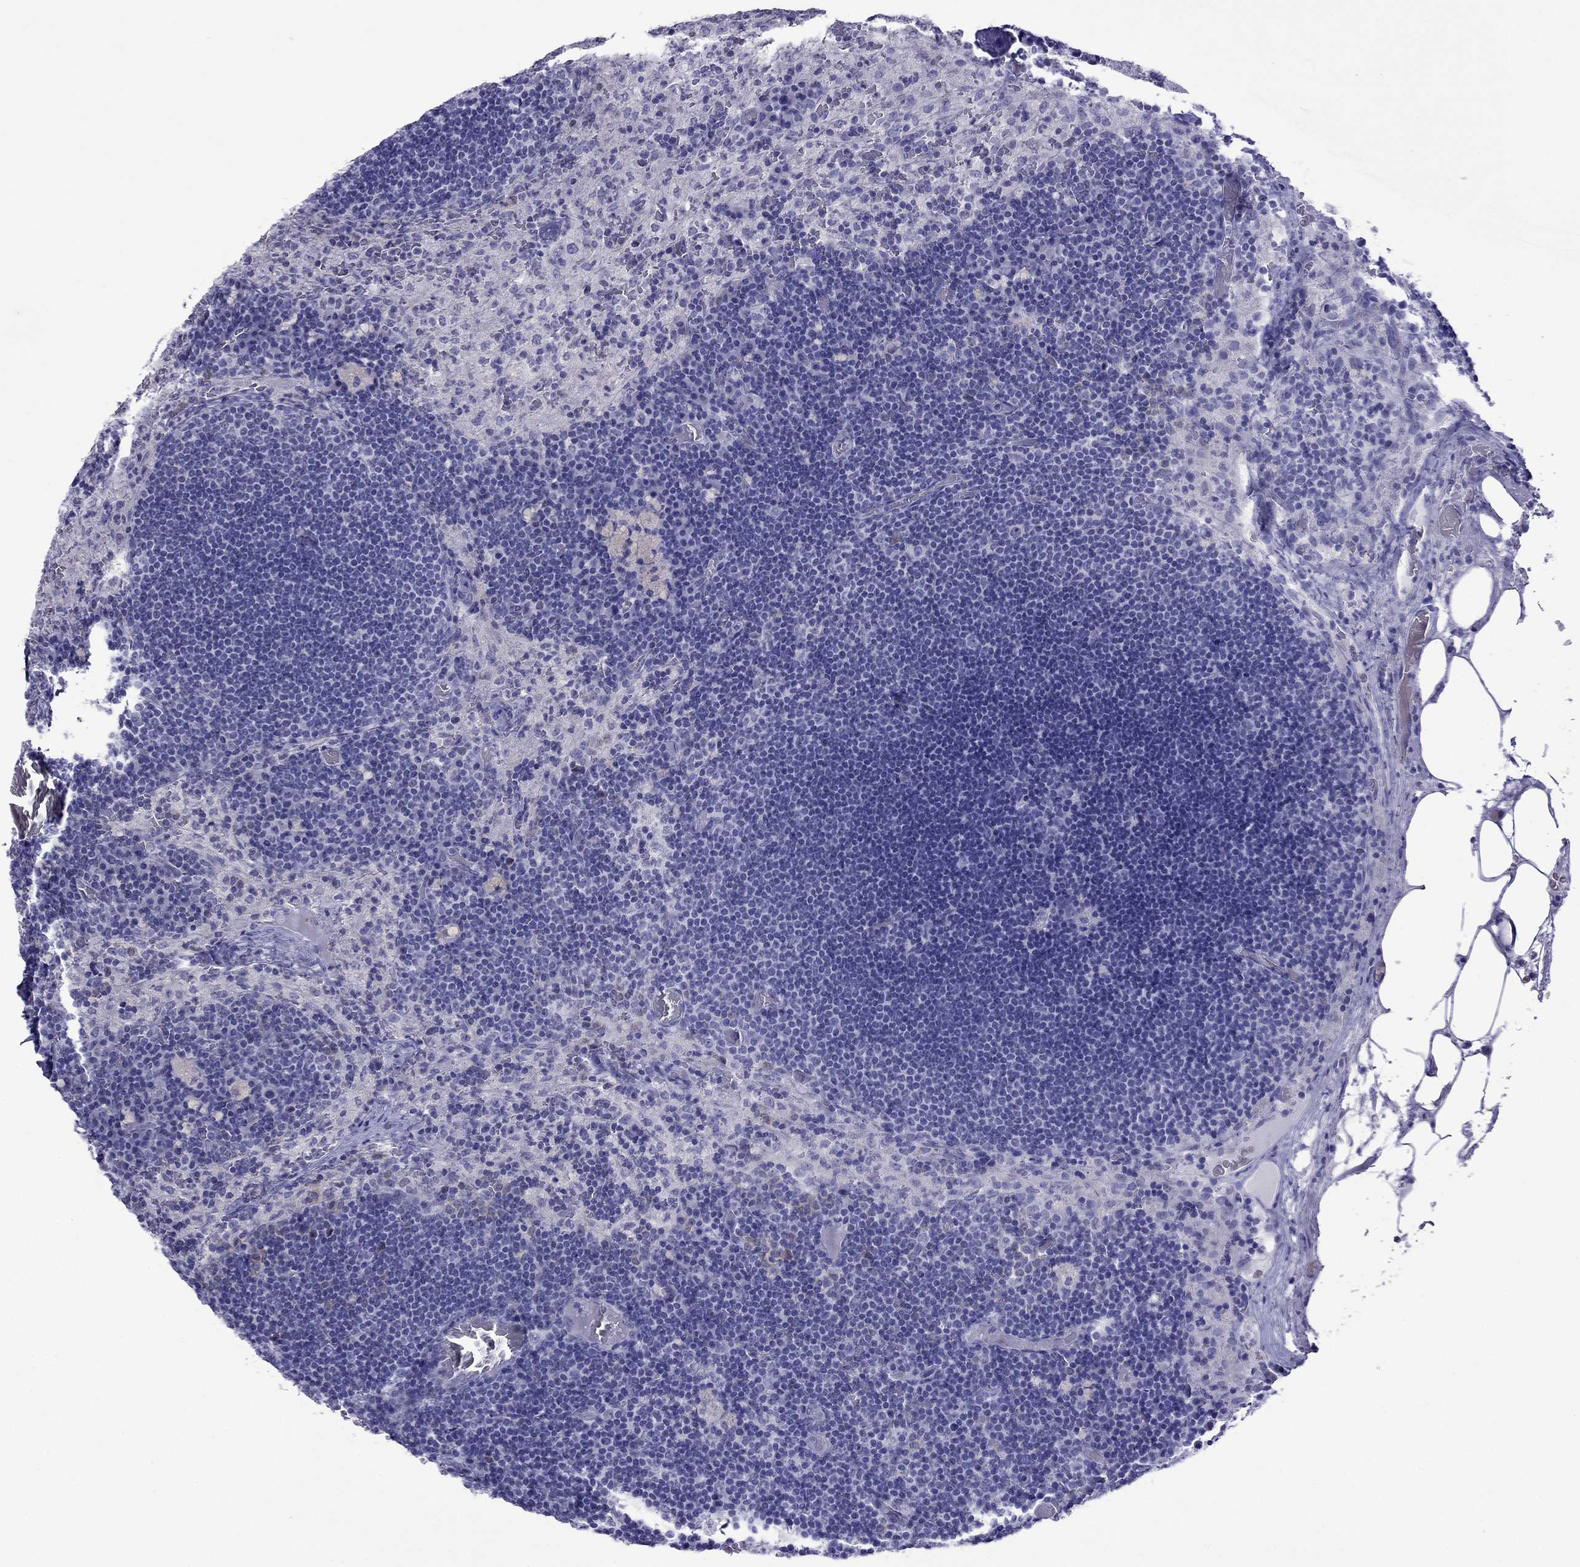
{"staining": {"intensity": "negative", "quantity": "none", "location": "none"}, "tissue": "lymph node", "cell_type": "Germinal center cells", "image_type": "normal", "snomed": [{"axis": "morphology", "description": "Normal tissue, NOS"}, {"axis": "topography", "description": "Lymph node"}], "caption": "Immunohistochemistry micrograph of unremarkable lymph node: lymph node stained with DAB reveals no significant protein staining in germinal center cells.", "gene": "PCDHA6", "patient": {"sex": "male", "age": 63}}